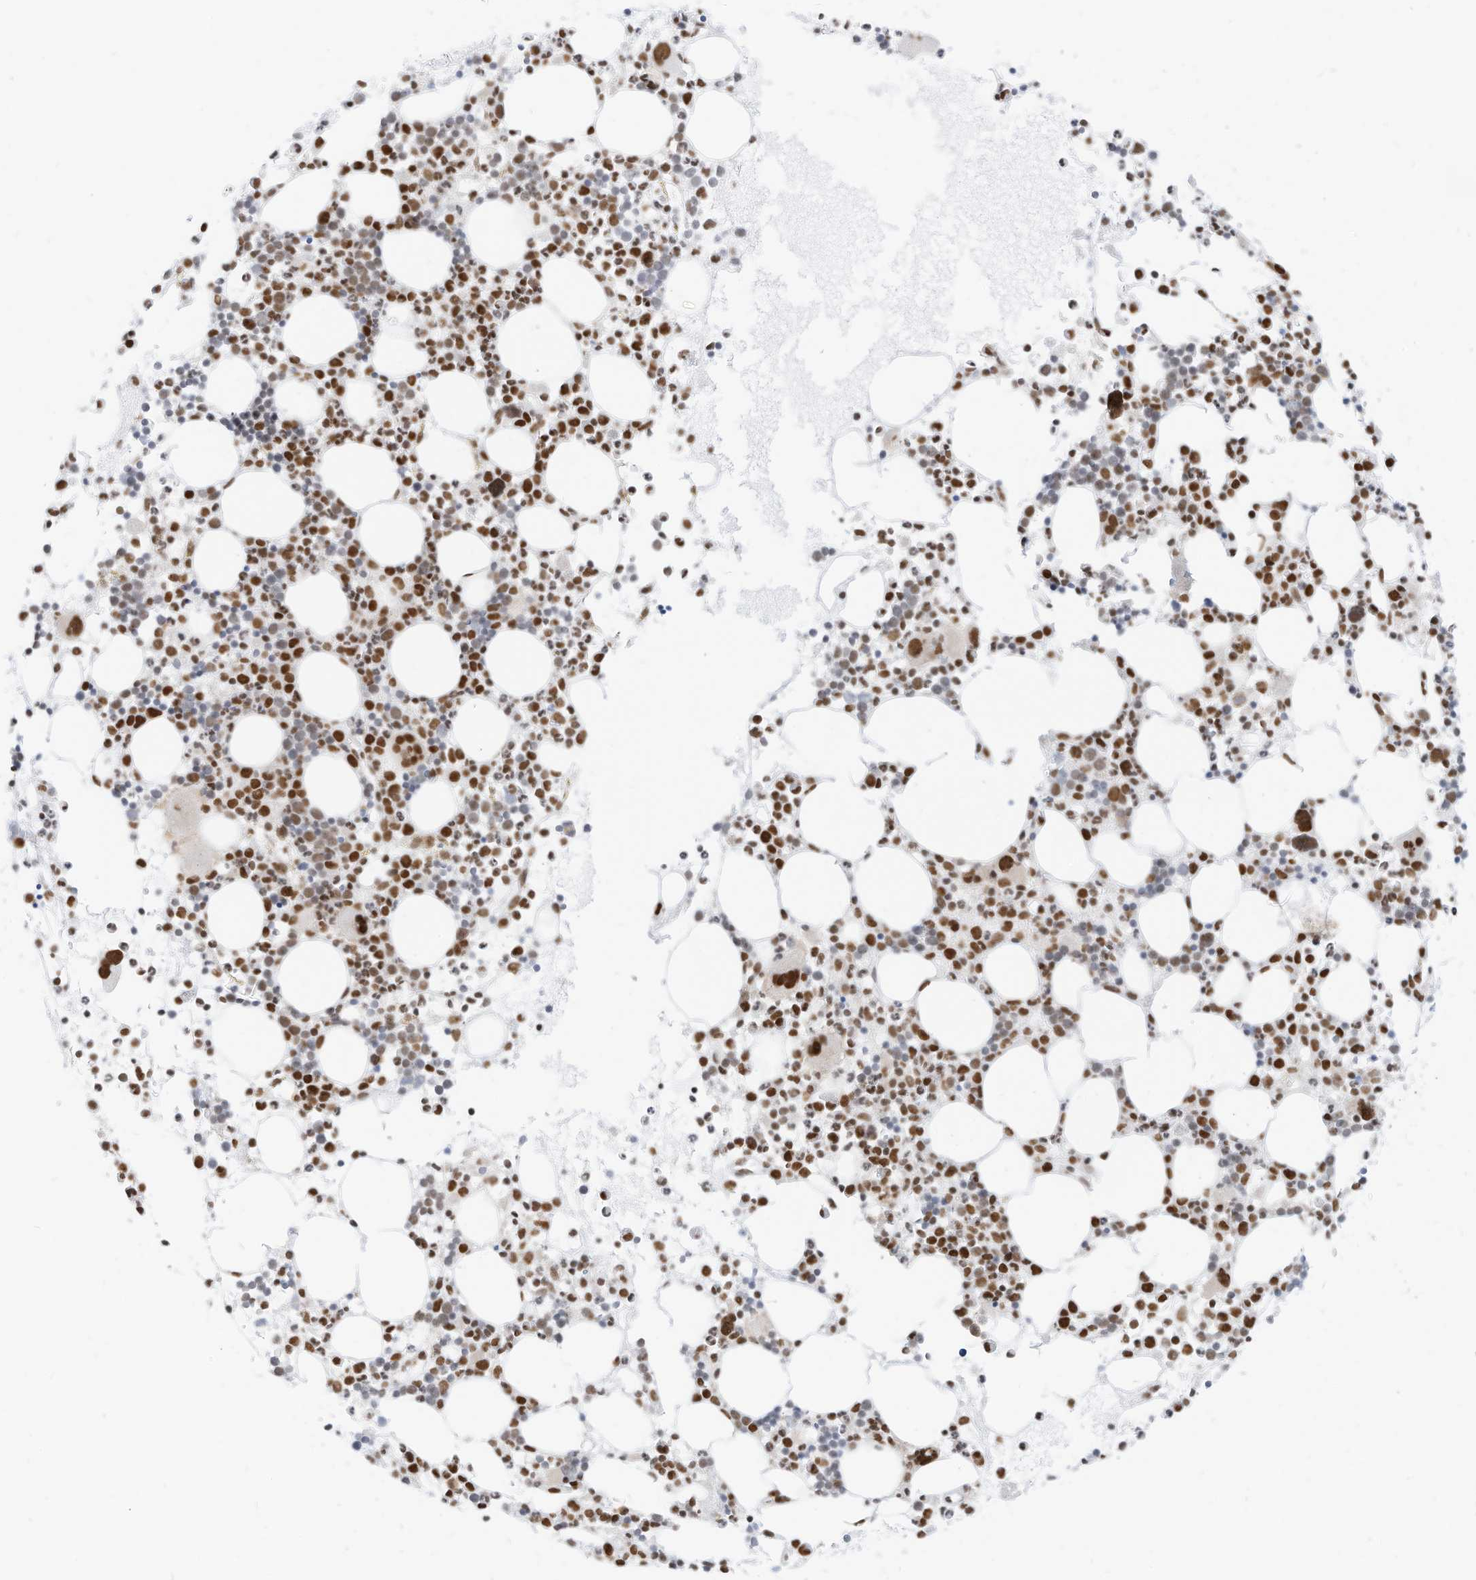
{"staining": {"intensity": "strong", "quantity": "25%-75%", "location": "nuclear"}, "tissue": "bone marrow", "cell_type": "Hematopoietic cells", "image_type": "normal", "snomed": [{"axis": "morphology", "description": "Normal tissue, NOS"}, {"axis": "topography", "description": "Bone marrow"}], "caption": "Bone marrow stained with DAB (3,3'-diaminobenzidine) immunohistochemistry shows high levels of strong nuclear positivity in approximately 25%-75% of hematopoietic cells. (Brightfield microscopy of DAB IHC at high magnification).", "gene": "SMARCA2", "patient": {"sex": "female", "age": 62}}